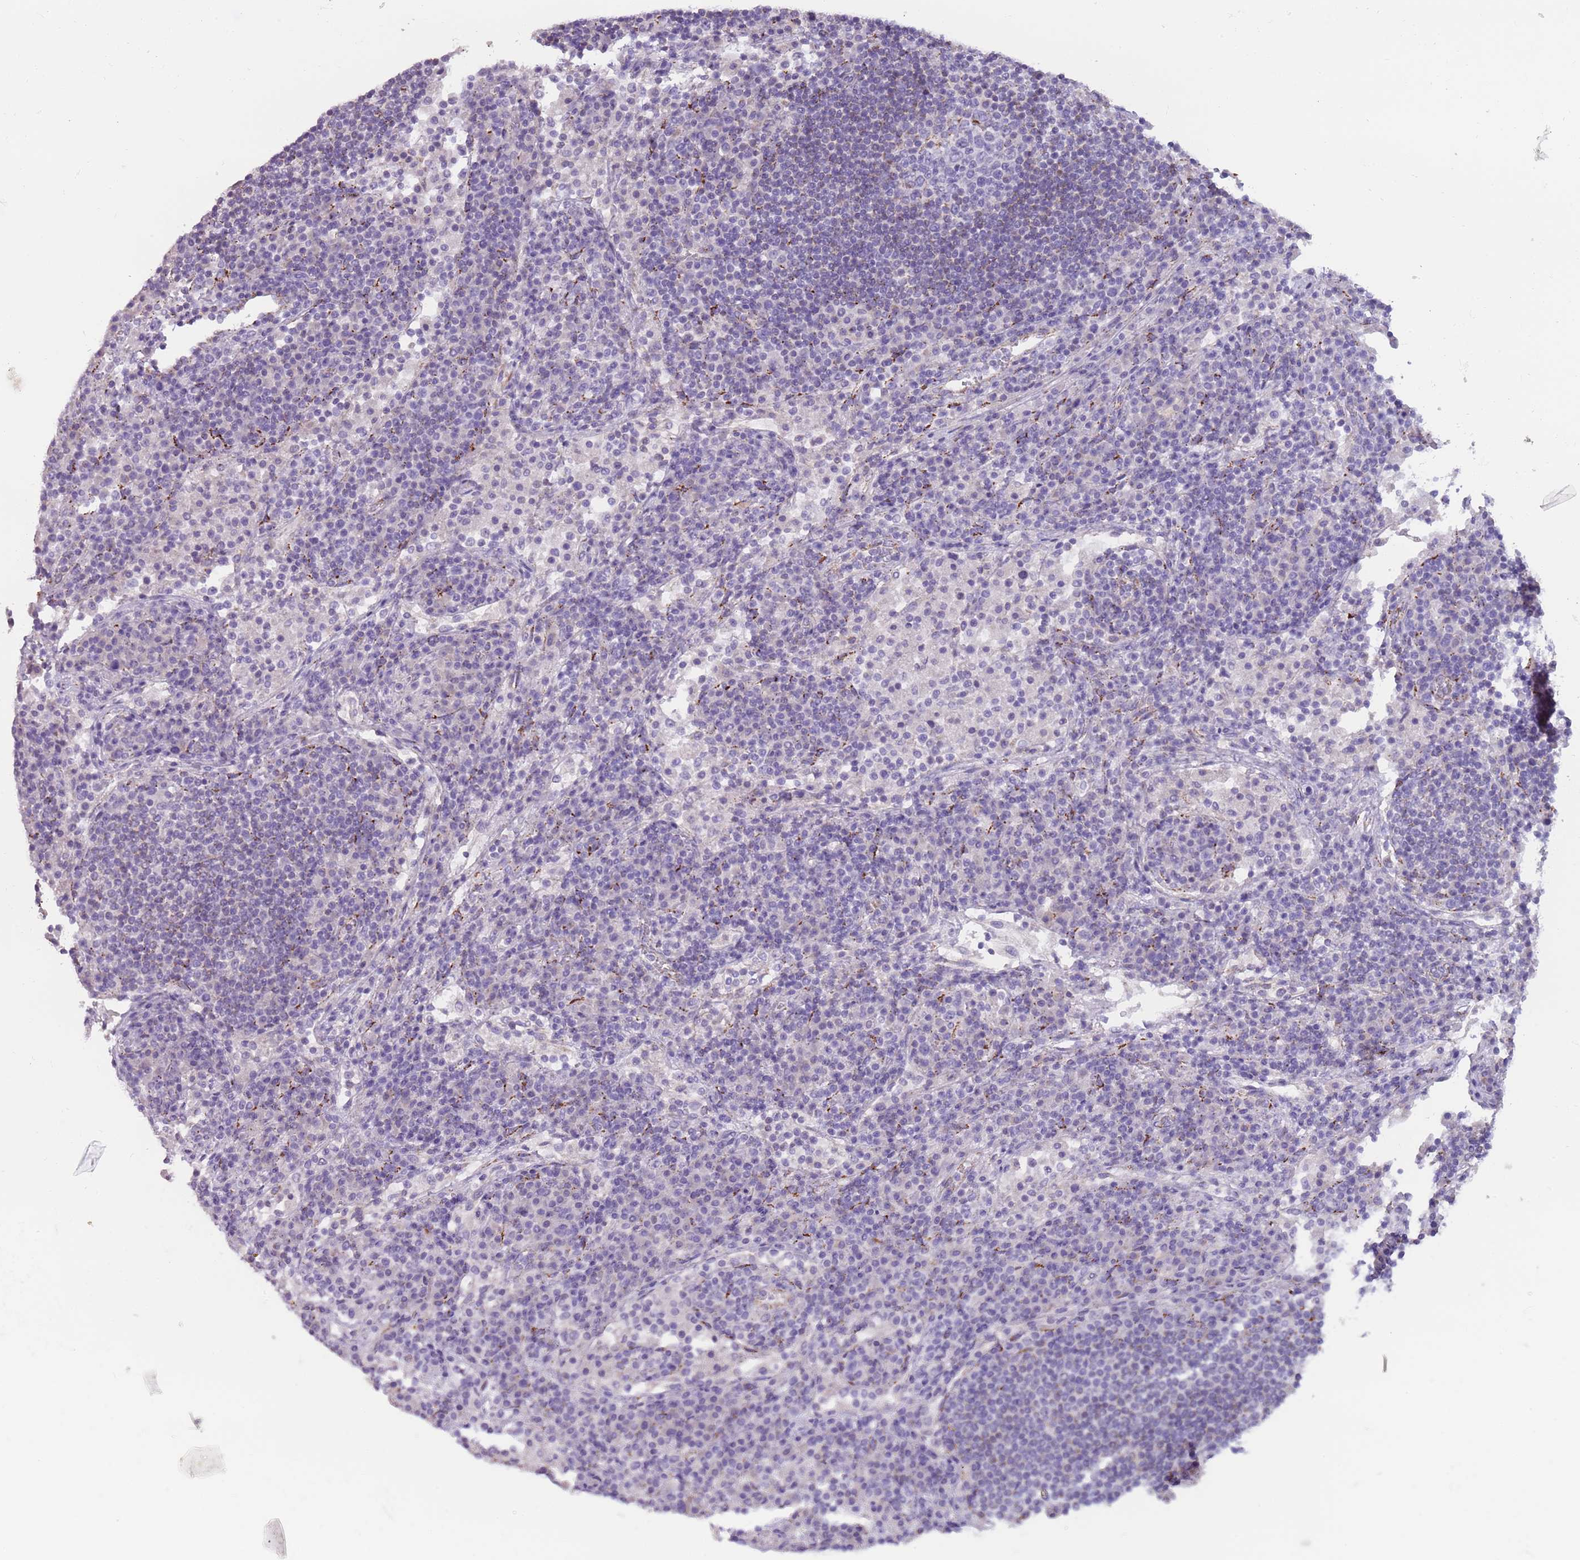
{"staining": {"intensity": "negative", "quantity": "none", "location": "none"}, "tissue": "lymph node", "cell_type": "Germinal center cells", "image_type": "normal", "snomed": [{"axis": "morphology", "description": "Normal tissue, NOS"}, {"axis": "topography", "description": "Lymph node"}], "caption": "DAB immunohistochemical staining of unremarkable lymph node demonstrates no significant positivity in germinal center cells.", "gene": "RNF222", "patient": {"sex": "female", "age": 53}}